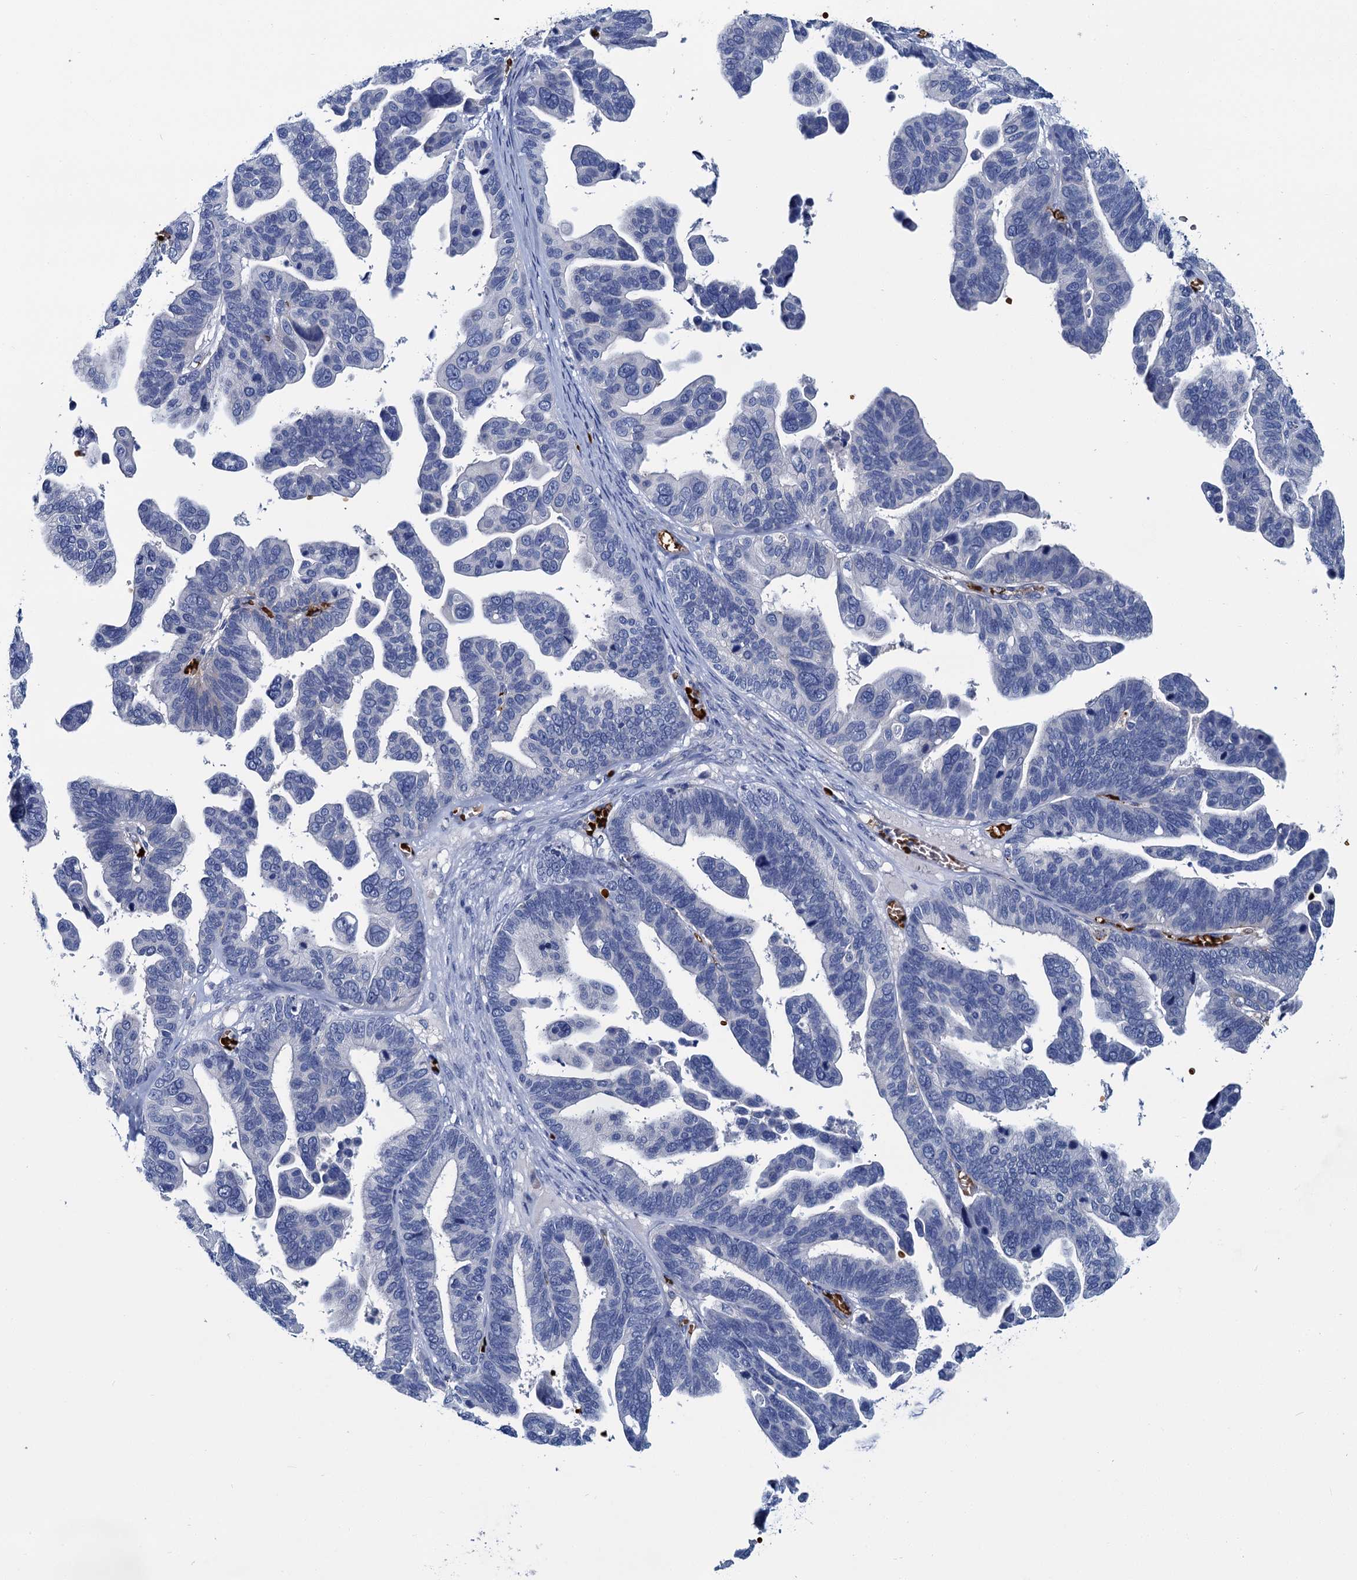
{"staining": {"intensity": "negative", "quantity": "none", "location": "none"}, "tissue": "ovarian cancer", "cell_type": "Tumor cells", "image_type": "cancer", "snomed": [{"axis": "morphology", "description": "Cystadenocarcinoma, serous, NOS"}, {"axis": "topography", "description": "Ovary"}], "caption": "Ovarian cancer (serous cystadenocarcinoma) stained for a protein using IHC displays no expression tumor cells.", "gene": "ATG2A", "patient": {"sex": "female", "age": 56}}